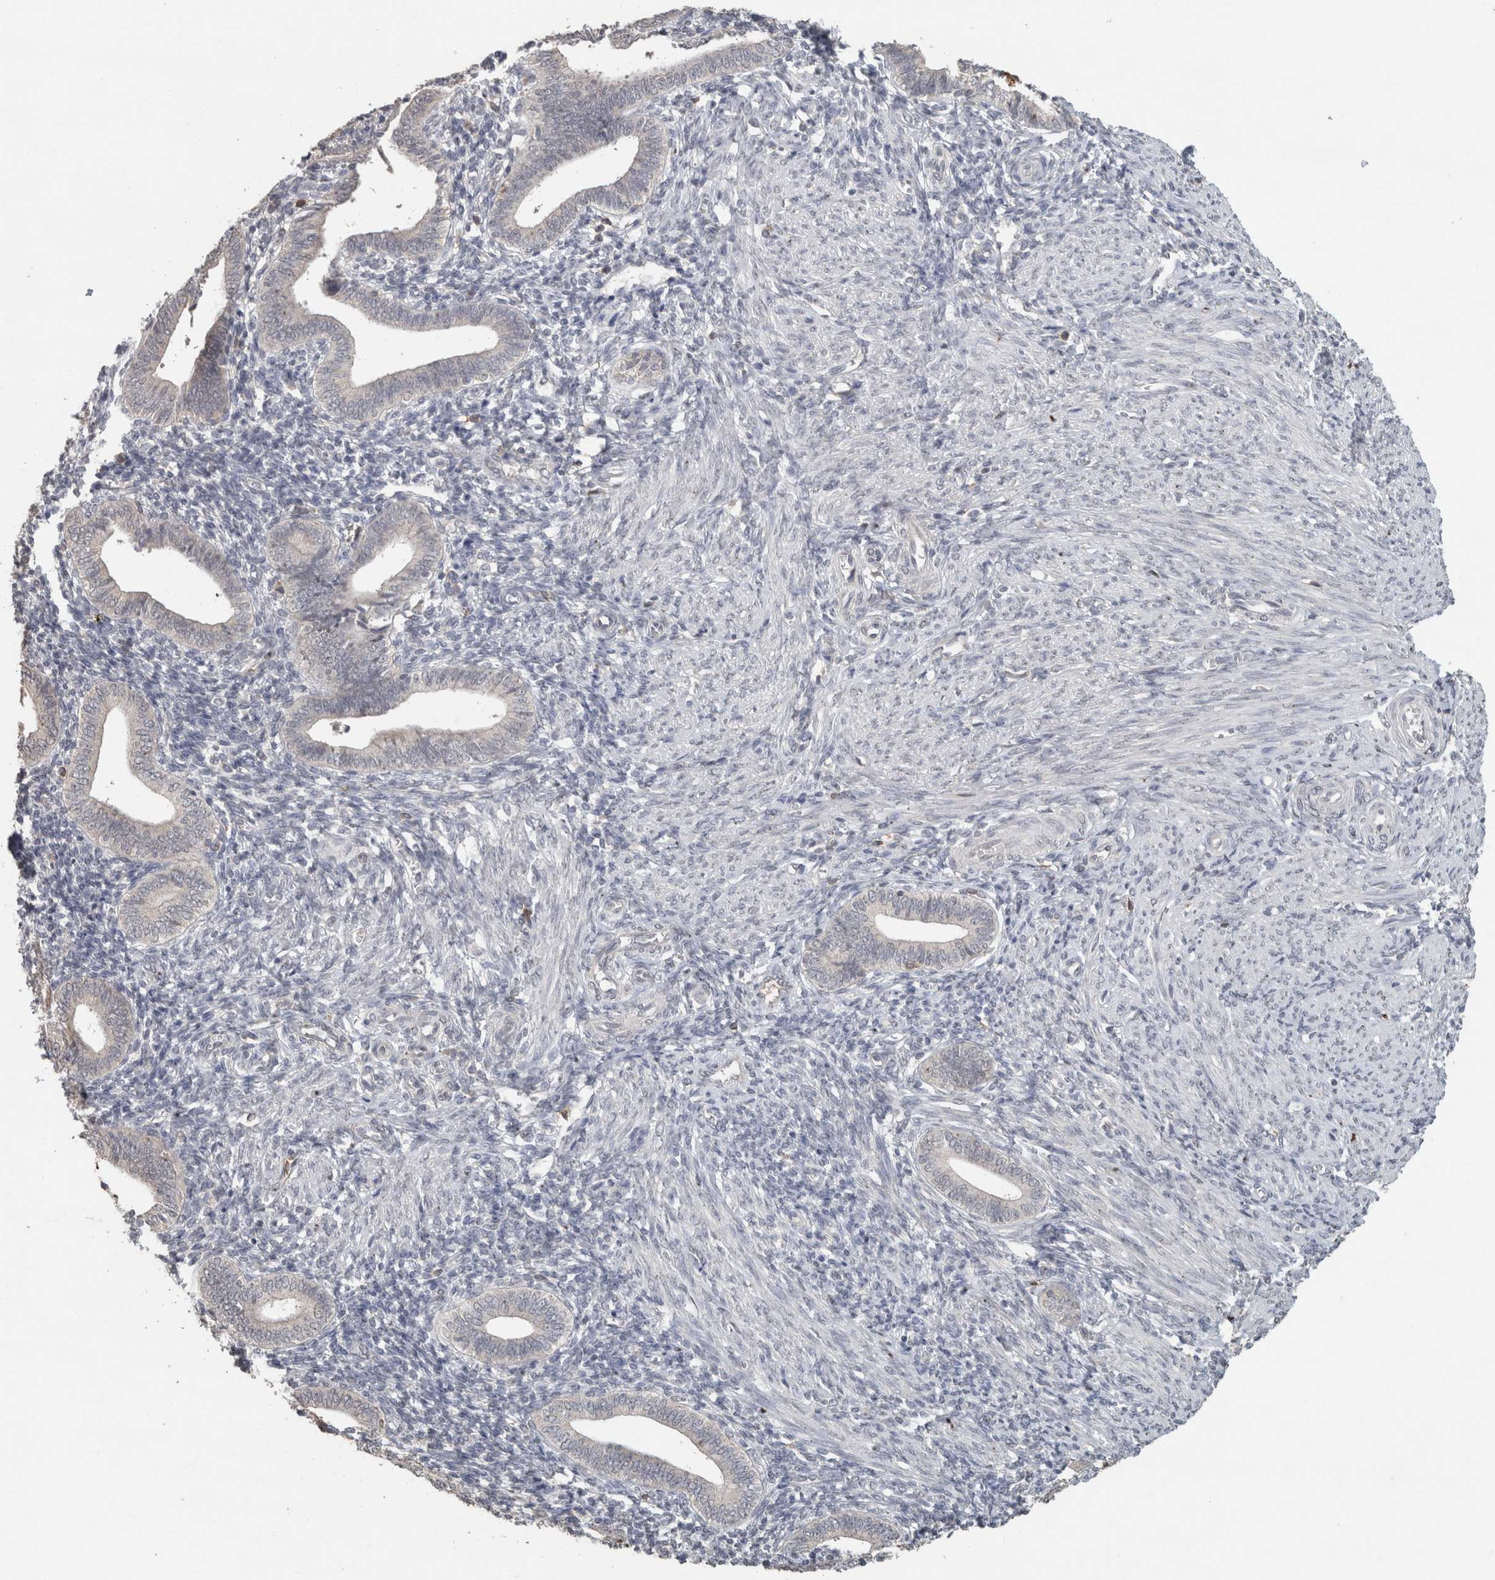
{"staining": {"intensity": "negative", "quantity": "none", "location": "none"}, "tissue": "endometrium", "cell_type": "Cells in endometrial stroma", "image_type": "normal", "snomed": [{"axis": "morphology", "description": "Normal tissue, NOS"}, {"axis": "topography", "description": "Uterus"}, {"axis": "topography", "description": "Endometrium"}], "caption": "Image shows no significant protein staining in cells in endometrial stroma of normal endometrium.", "gene": "TRAT1", "patient": {"sex": "female", "age": 33}}